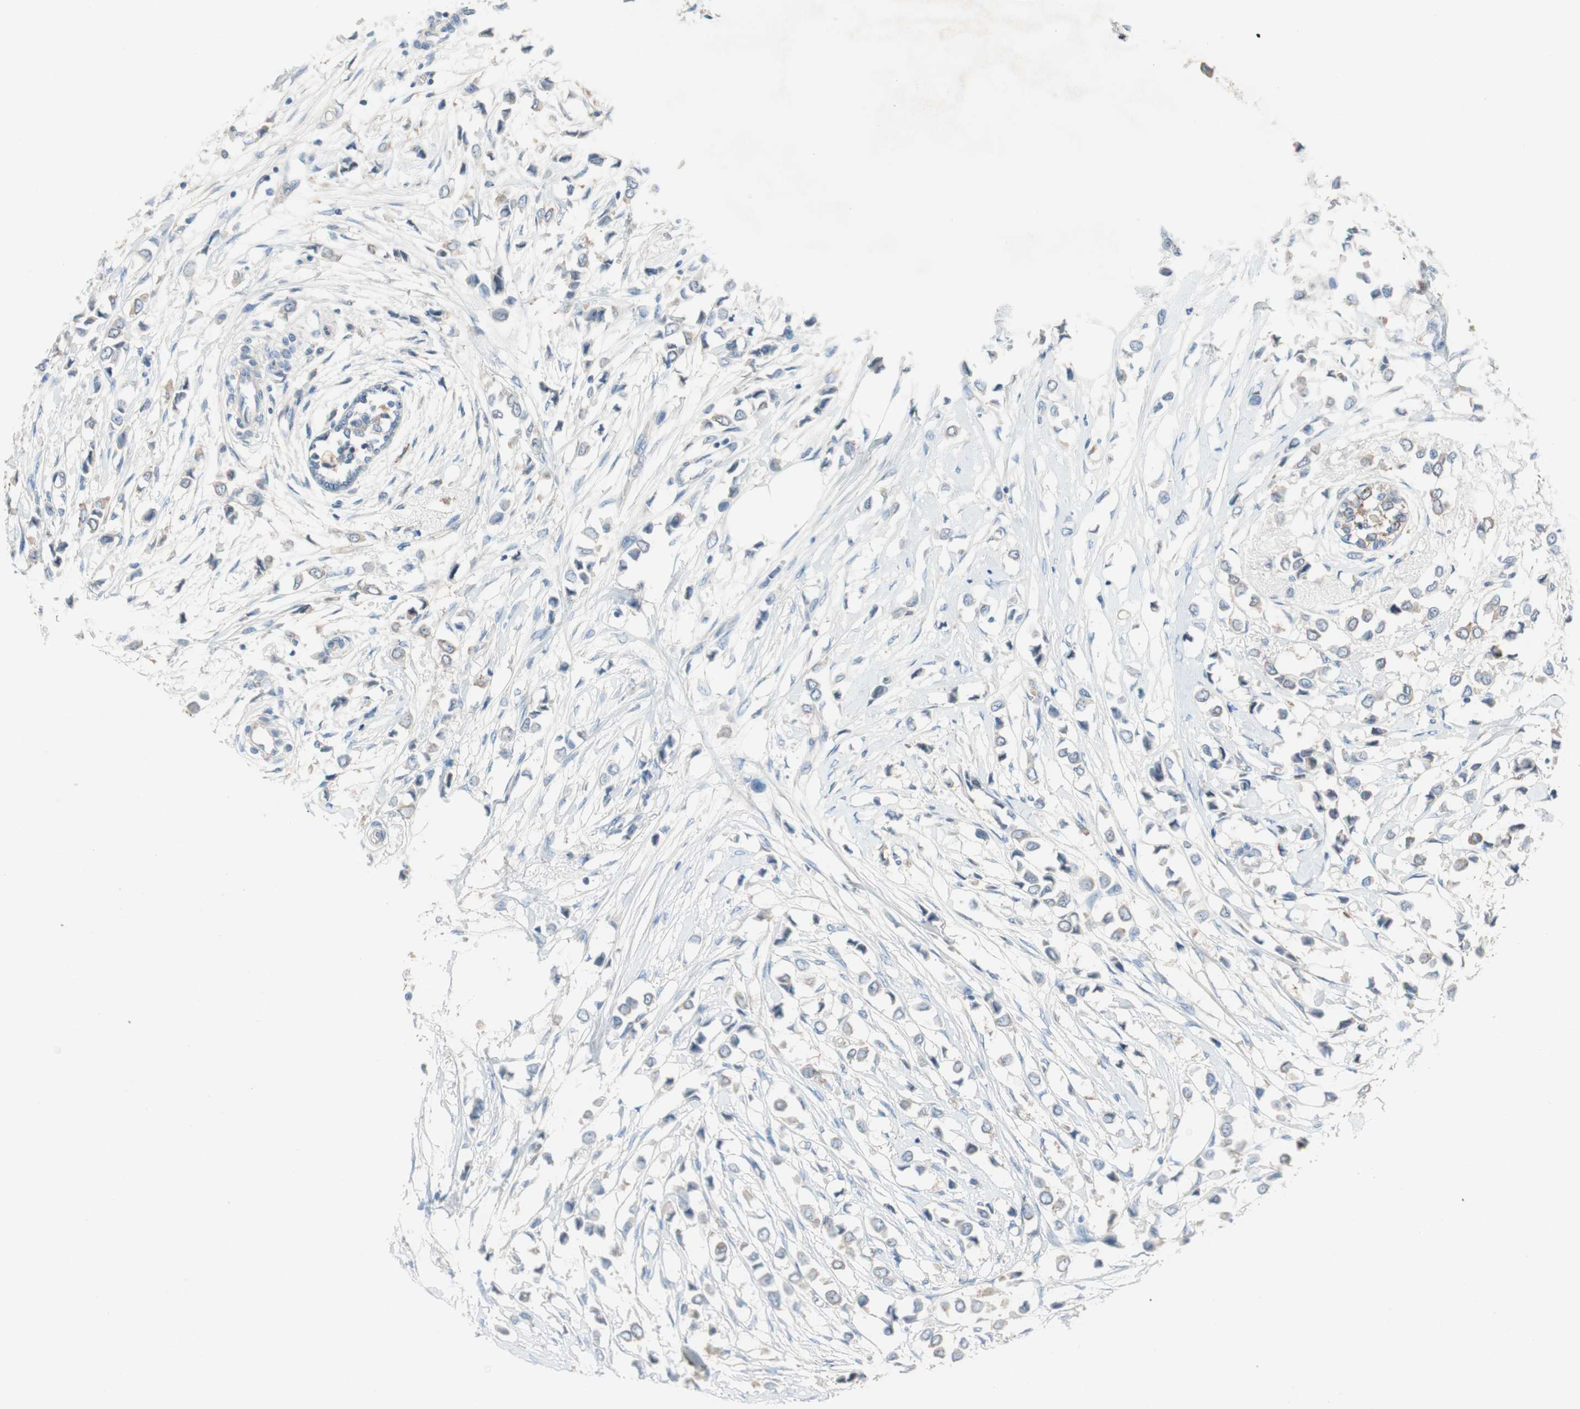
{"staining": {"intensity": "negative", "quantity": "none", "location": "none"}, "tissue": "breast cancer", "cell_type": "Tumor cells", "image_type": "cancer", "snomed": [{"axis": "morphology", "description": "Lobular carcinoma"}, {"axis": "topography", "description": "Breast"}], "caption": "A micrograph of breast lobular carcinoma stained for a protein demonstrates no brown staining in tumor cells.", "gene": "GLUL", "patient": {"sex": "female", "age": 51}}